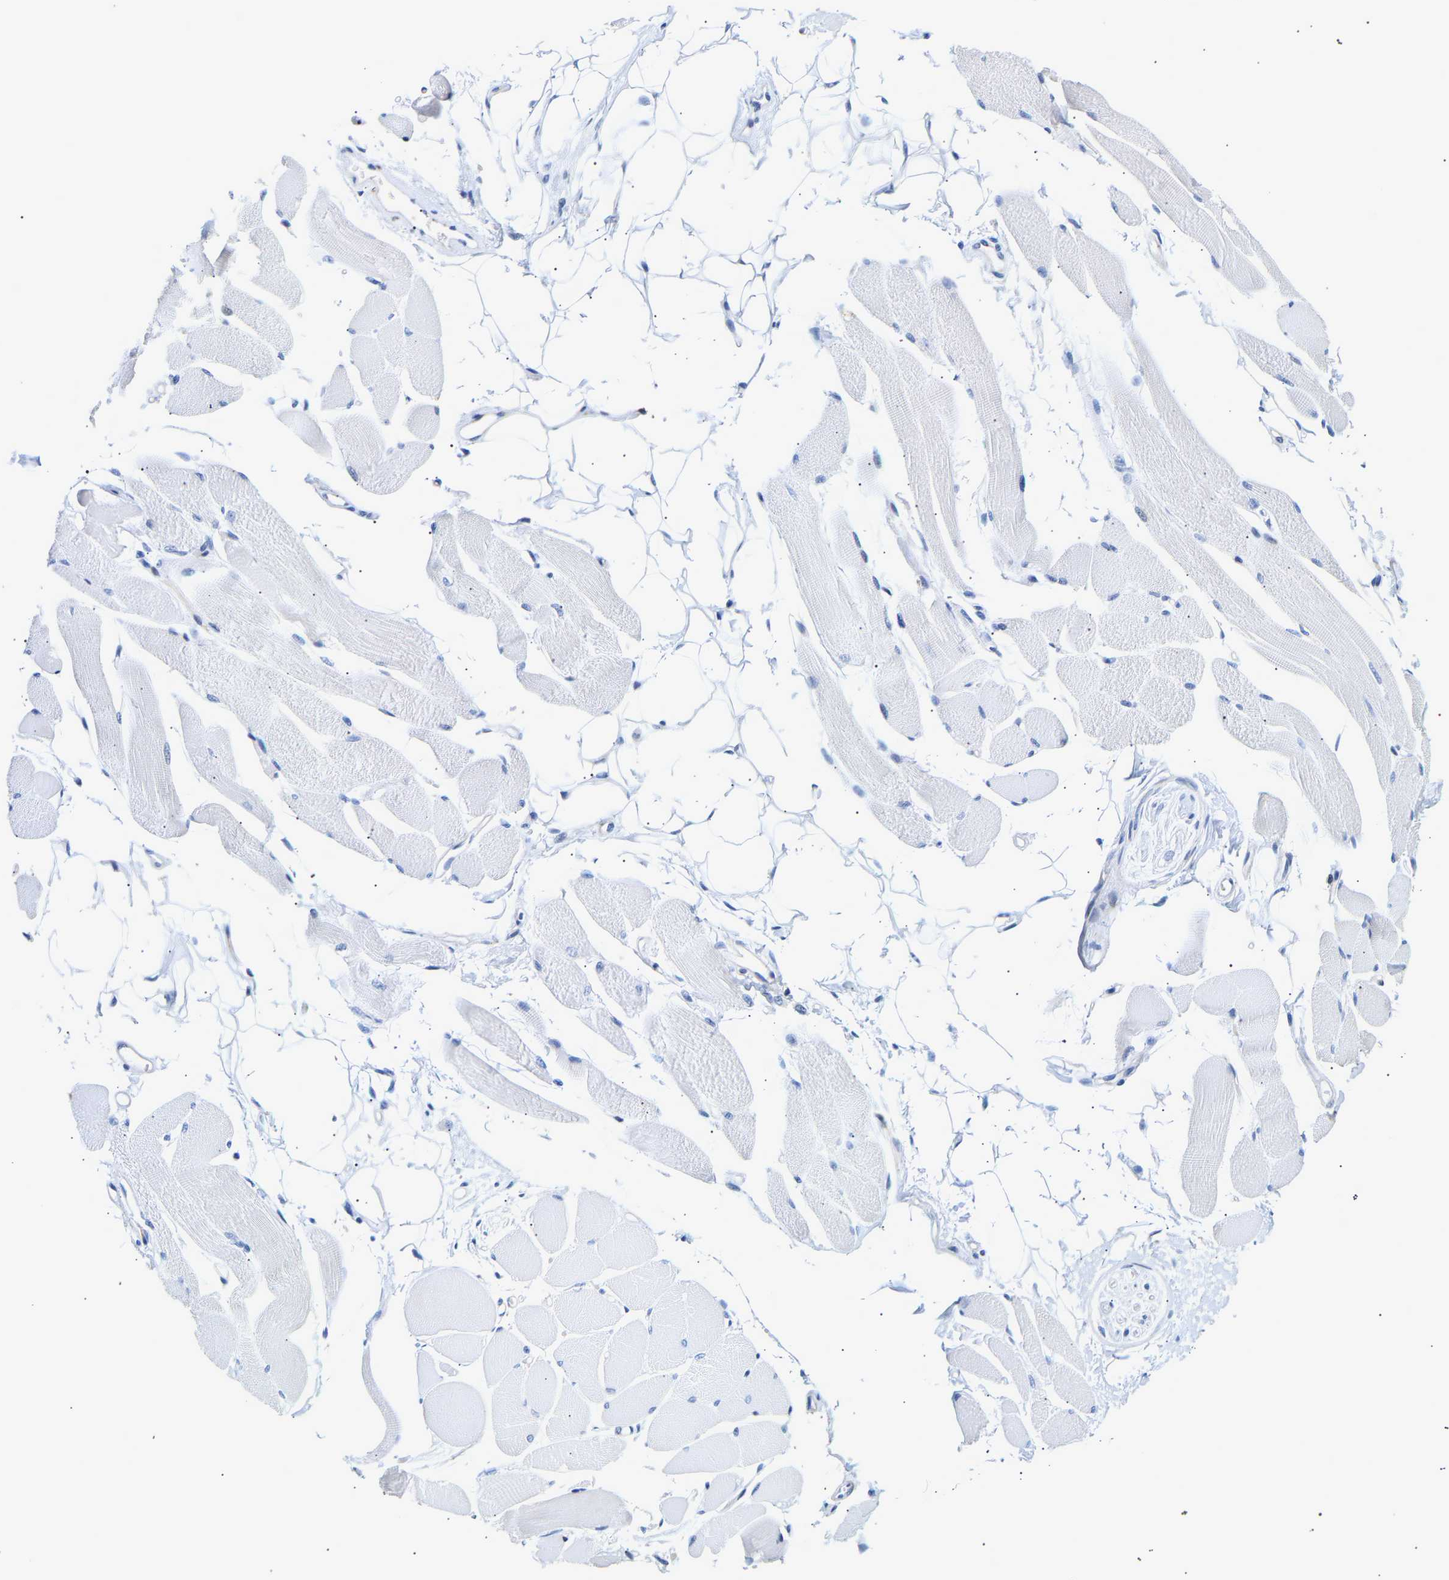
{"staining": {"intensity": "negative", "quantity": "none", "location": "none"}, "tissue": "skeletal muscle", "cell_type": "Myocytes", "image_type": "normal", "snomed": [{"axis": "morphology", "description": "Normal tissue, NOS"}, {"axis": "topography", "description": "Skeletal muscle"}, {"axis": "topography", "description": "Peripheral nerve tissue"}], "caption": "Immunohistochemical staining of unremarkable skeletal muscle shows no significant staining in myocytes. The staining was performed using DAB to visualize the protein expression in brown, while the nuclei were stained in blue with hematoxylin (Magnification: 20x).", "gene": "IGFBP7", "patient": {"sex": "female", "age": 84}}